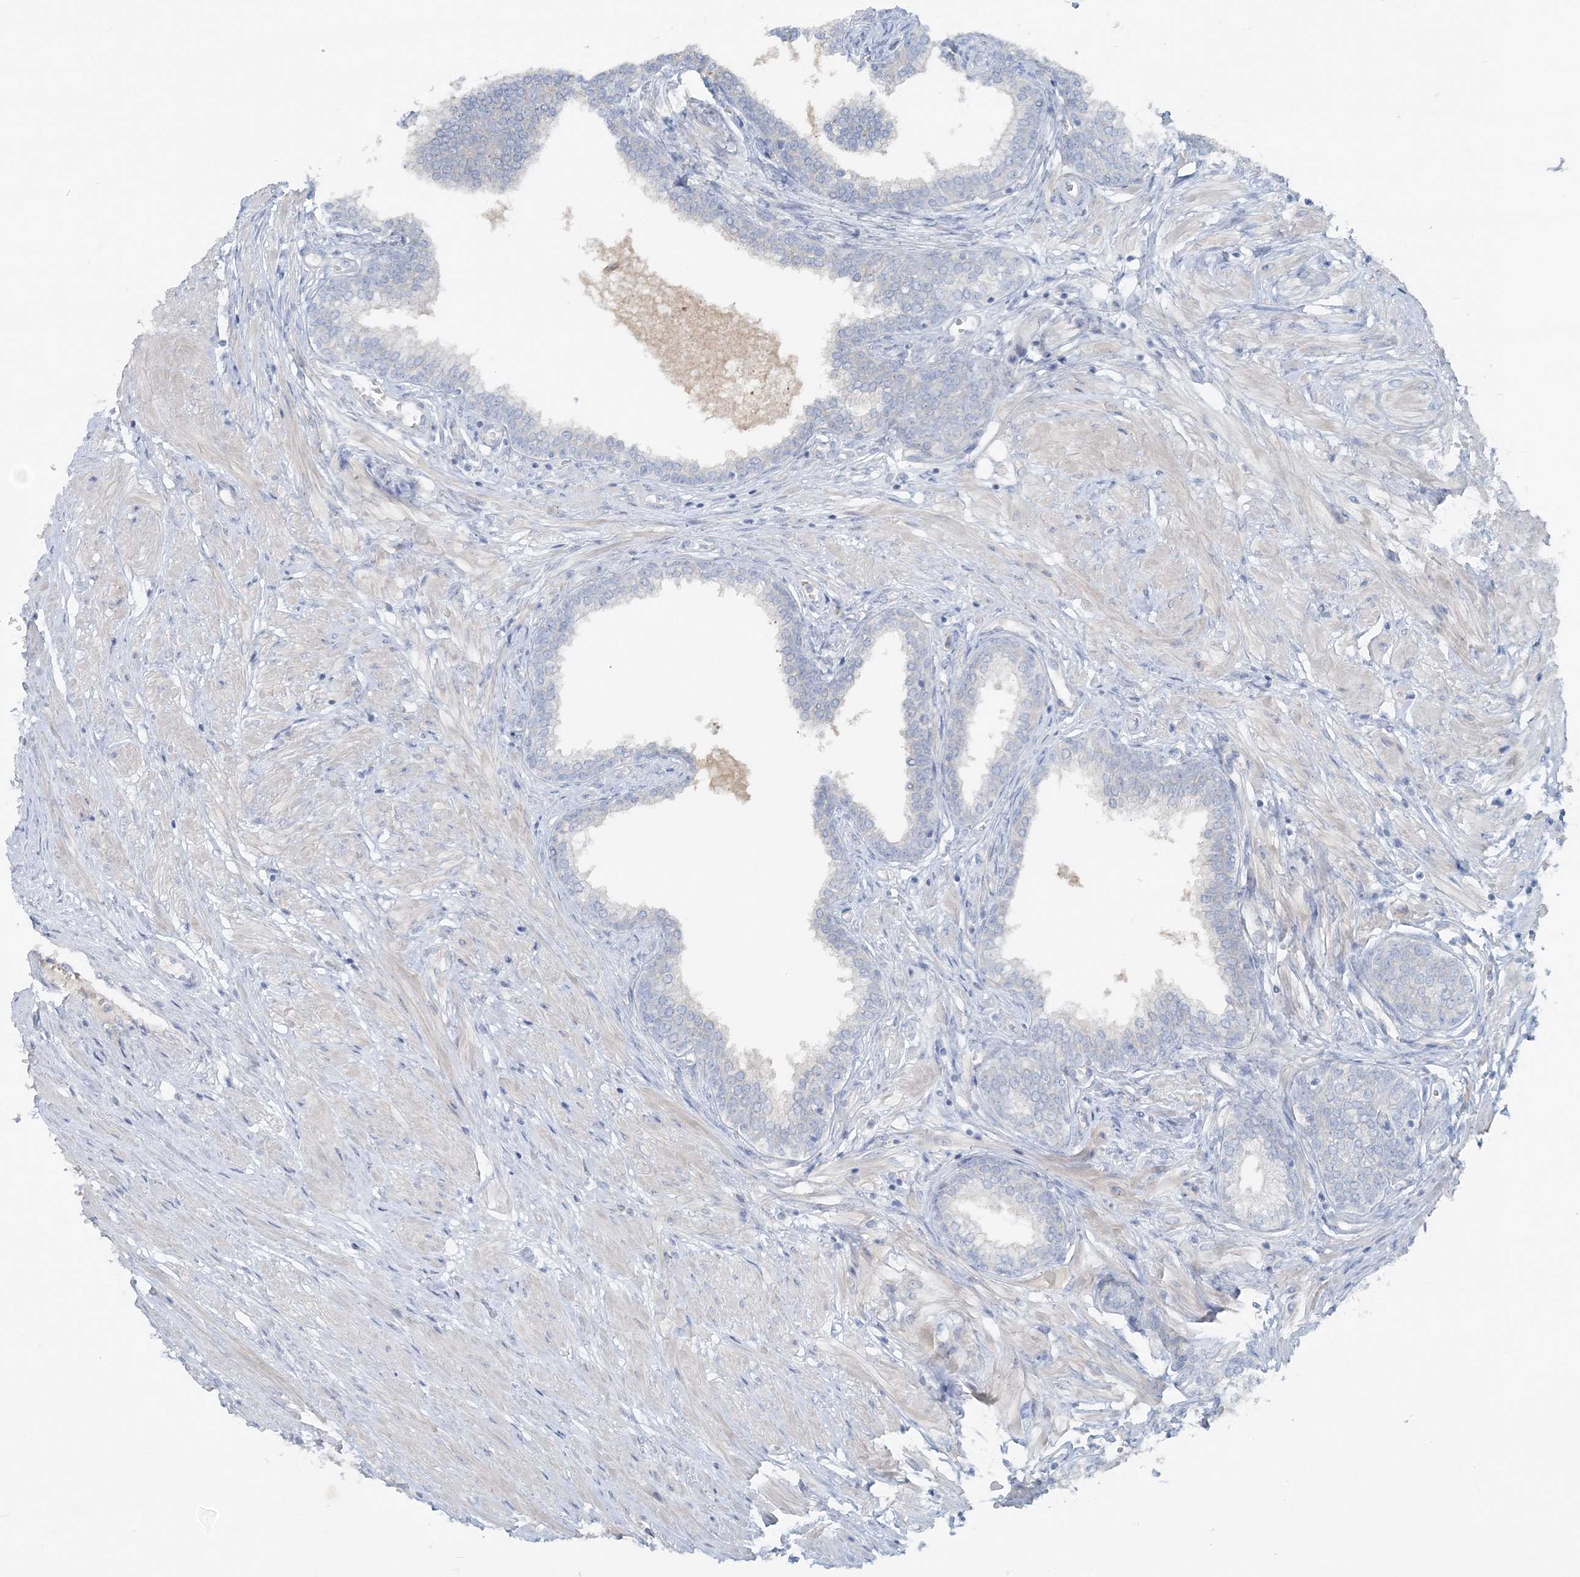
{"staining": {"intensity": "negative", "quantity": "none", "location": "none"}, "tissue": "prostate", "cell_type": "Glandular cells", "image_type": "normal", "snomed": [{"axis": "morphology", "description": "Normal tissue, NOS"}, {"axis": "morphology", "description": "Urothelial carcinoma, Low grade"}, {"axis": "topography", "description": "Urinary bladder"}, {"axis": "topography", "description": "Prostate"}], "caption": "Histopathology image shows no protein staining in glandular cells of benign prostate.", "gene": "ATP11A", "patient": {"sex": "male", "age": 60}}